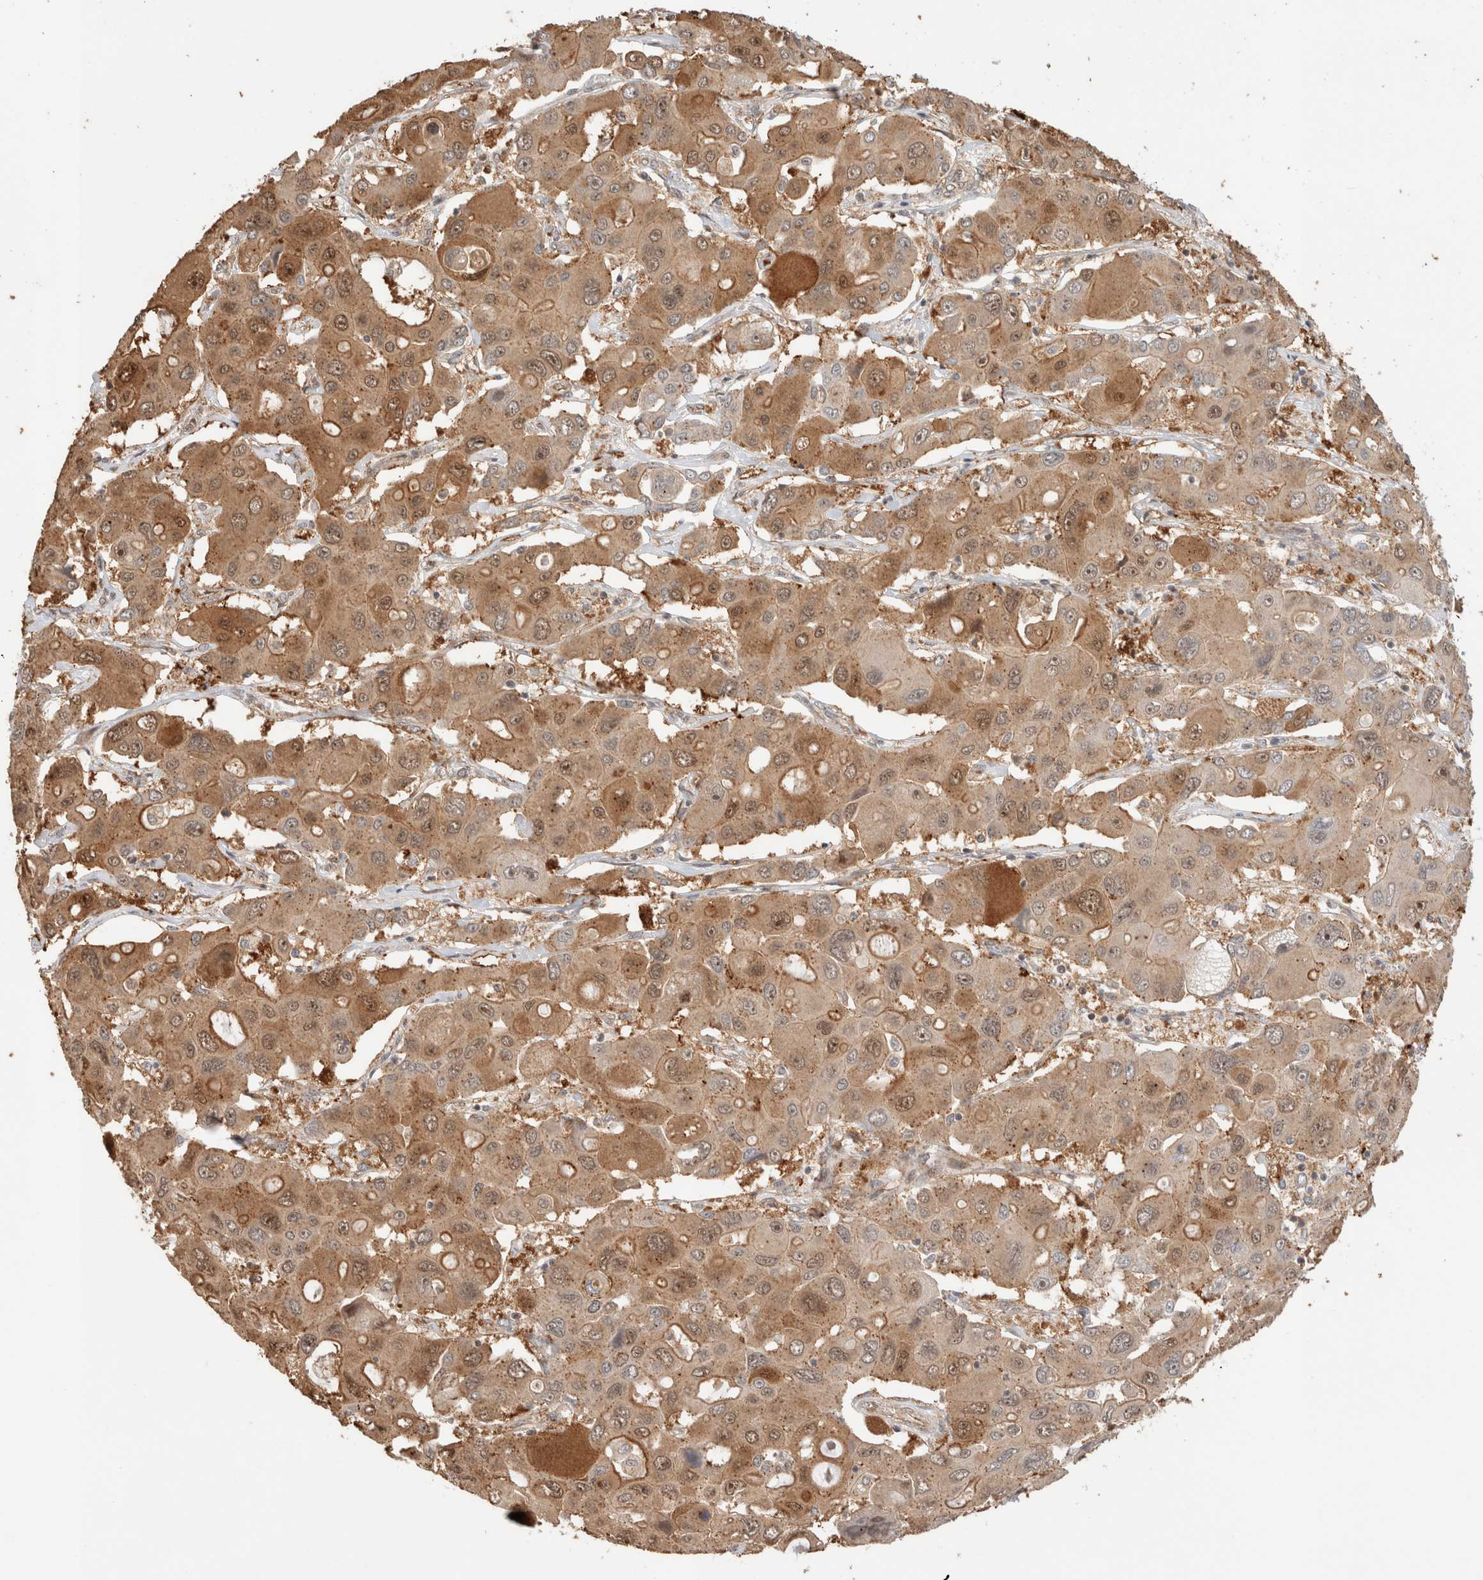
{"staining": {"intensity": "moderate", "quantity": ">75%", "location": "cytoplasmic/membranous"}, "tissue": "liver cancer", "cell_type": "Tumor cells", "image_type": "cancer", "snomed": [{"axis": "morphology", "description": "Cholangiocarcinoma"}, {"axis": "topography", "description": "Liver"}], "caption": "The histopathology image exhibits immunohistochemical staining of liver cholangiocarcinoma. There is moderate cytoplasmic/membranous staining is identified in approximately >75% of tumor cells. (DAB (3,3'-diaminobenzidine) = brown stain, brightfield microscopy at high magnification).", "gene": "OTUD6B", "patient": {"sex": "male", "age": 67}}